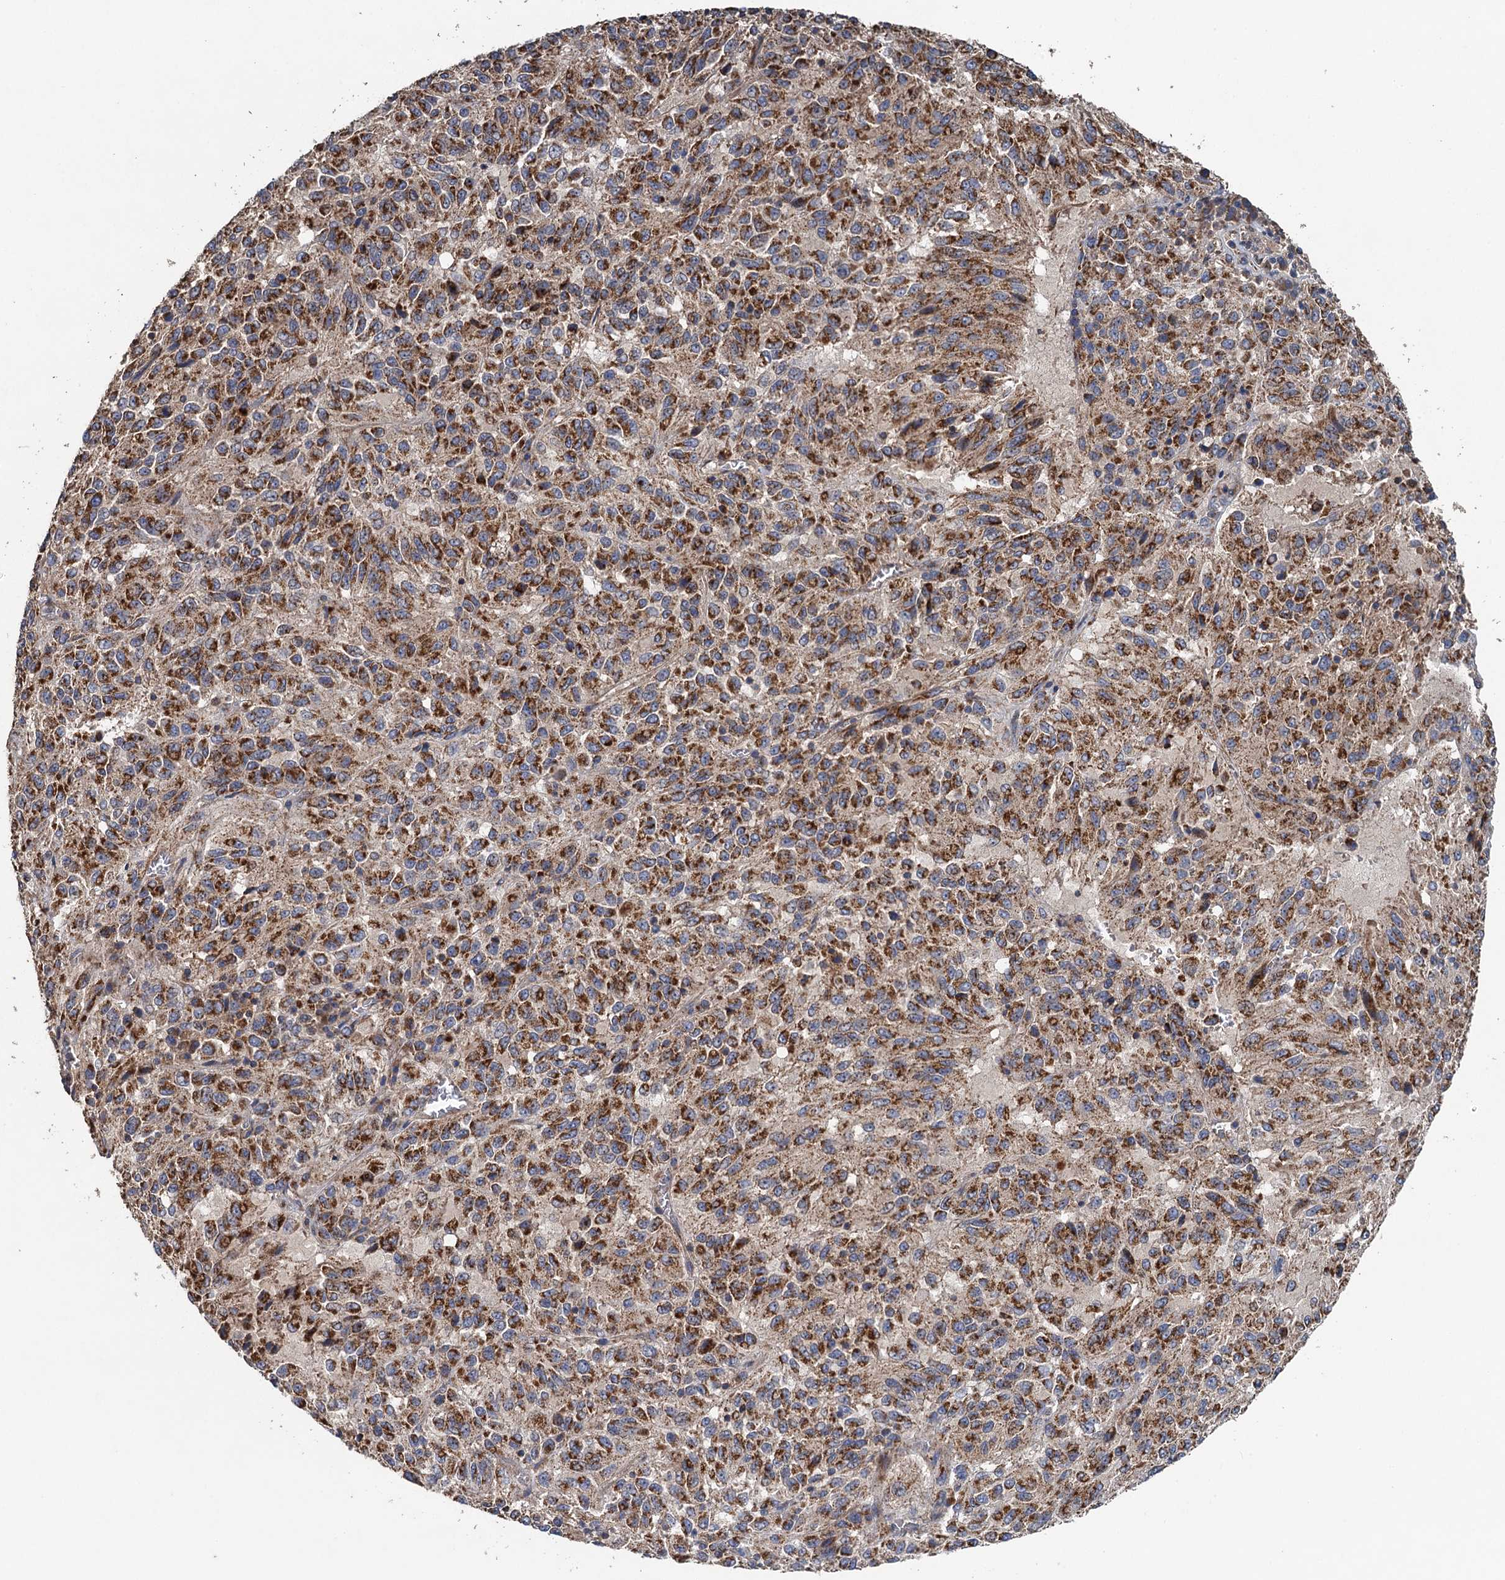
{"staining": {"intensity": "strong", "quantity": ">75%", "location": "cytoplasmic/membranous"}, "tissue": "melanoma", "cell_type": "Tumor cells", "image_type": "cancer", "snomed": [{"axis": "morphology", "description": "Malignant melanoma, Metastatic site"}, {"axis": "topography", "description": "Lung"}], "caption": "This is an image of IHC staining of malignant melanoma (metastatic site), which shows strong expression in the cytoplasmic/membranous of tumor cells.", "gene": "BCS1L", "patient": {"sex": "male", "age": 64}}